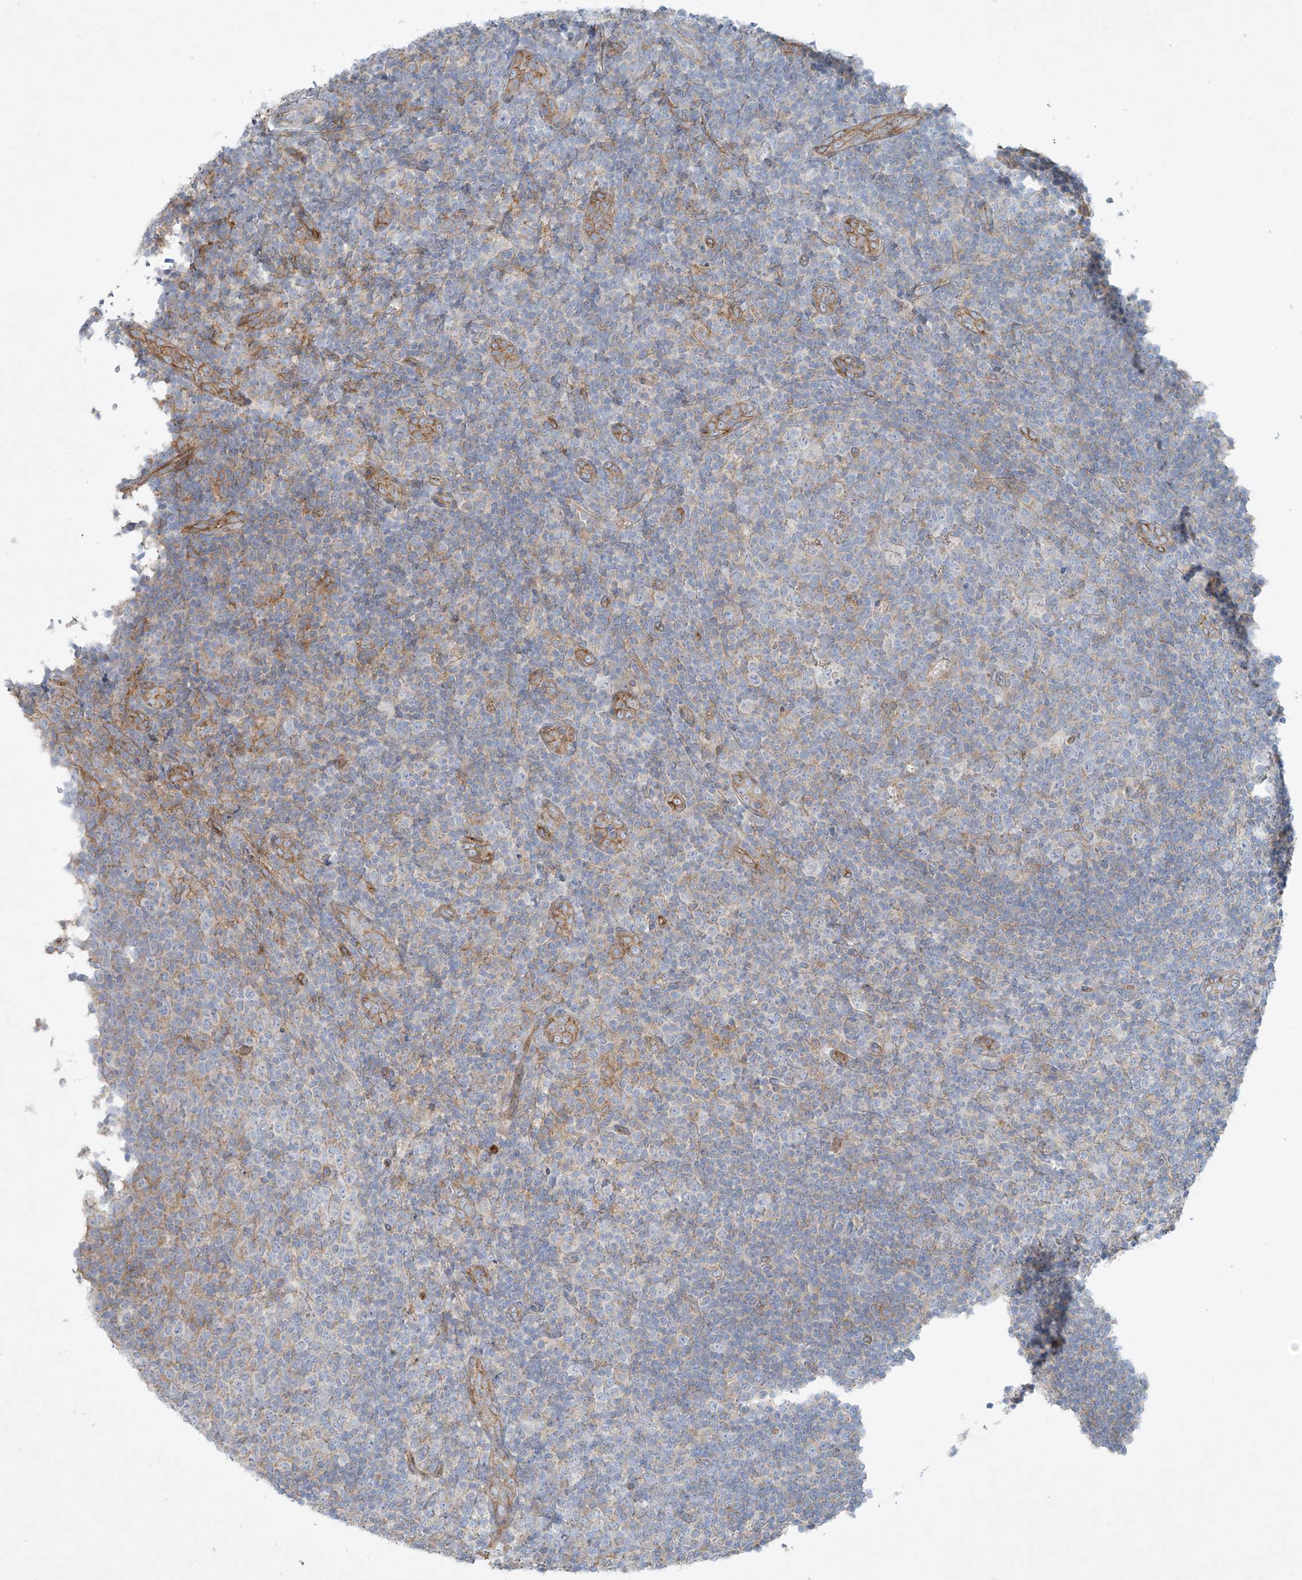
{"staining": {"intensity": "negative", "quantity": "none", "location": "none"}, "tissue": "tonsil", "cell_type": "Germinal center cells", "image_type": "normal", "snomed": [{"axis": "morphology", "description": "Normal tissue, NOS"}, {"axis": "topography", "description": "Tonsil"}], "caption": "This histopathology image is of unremarkable tonsil stained with immunohistochemistry (IHC) to label a protein in brown with the nuclei are counter-stained blue. There is no staining in germinal center cells. (Stains: DAB IHC with hematoxylin counter stain, Microscopy: brightfield microscopy at high magnification).", "gene": "VAMP5", "patient": {"sex": "female", "age": 19}}